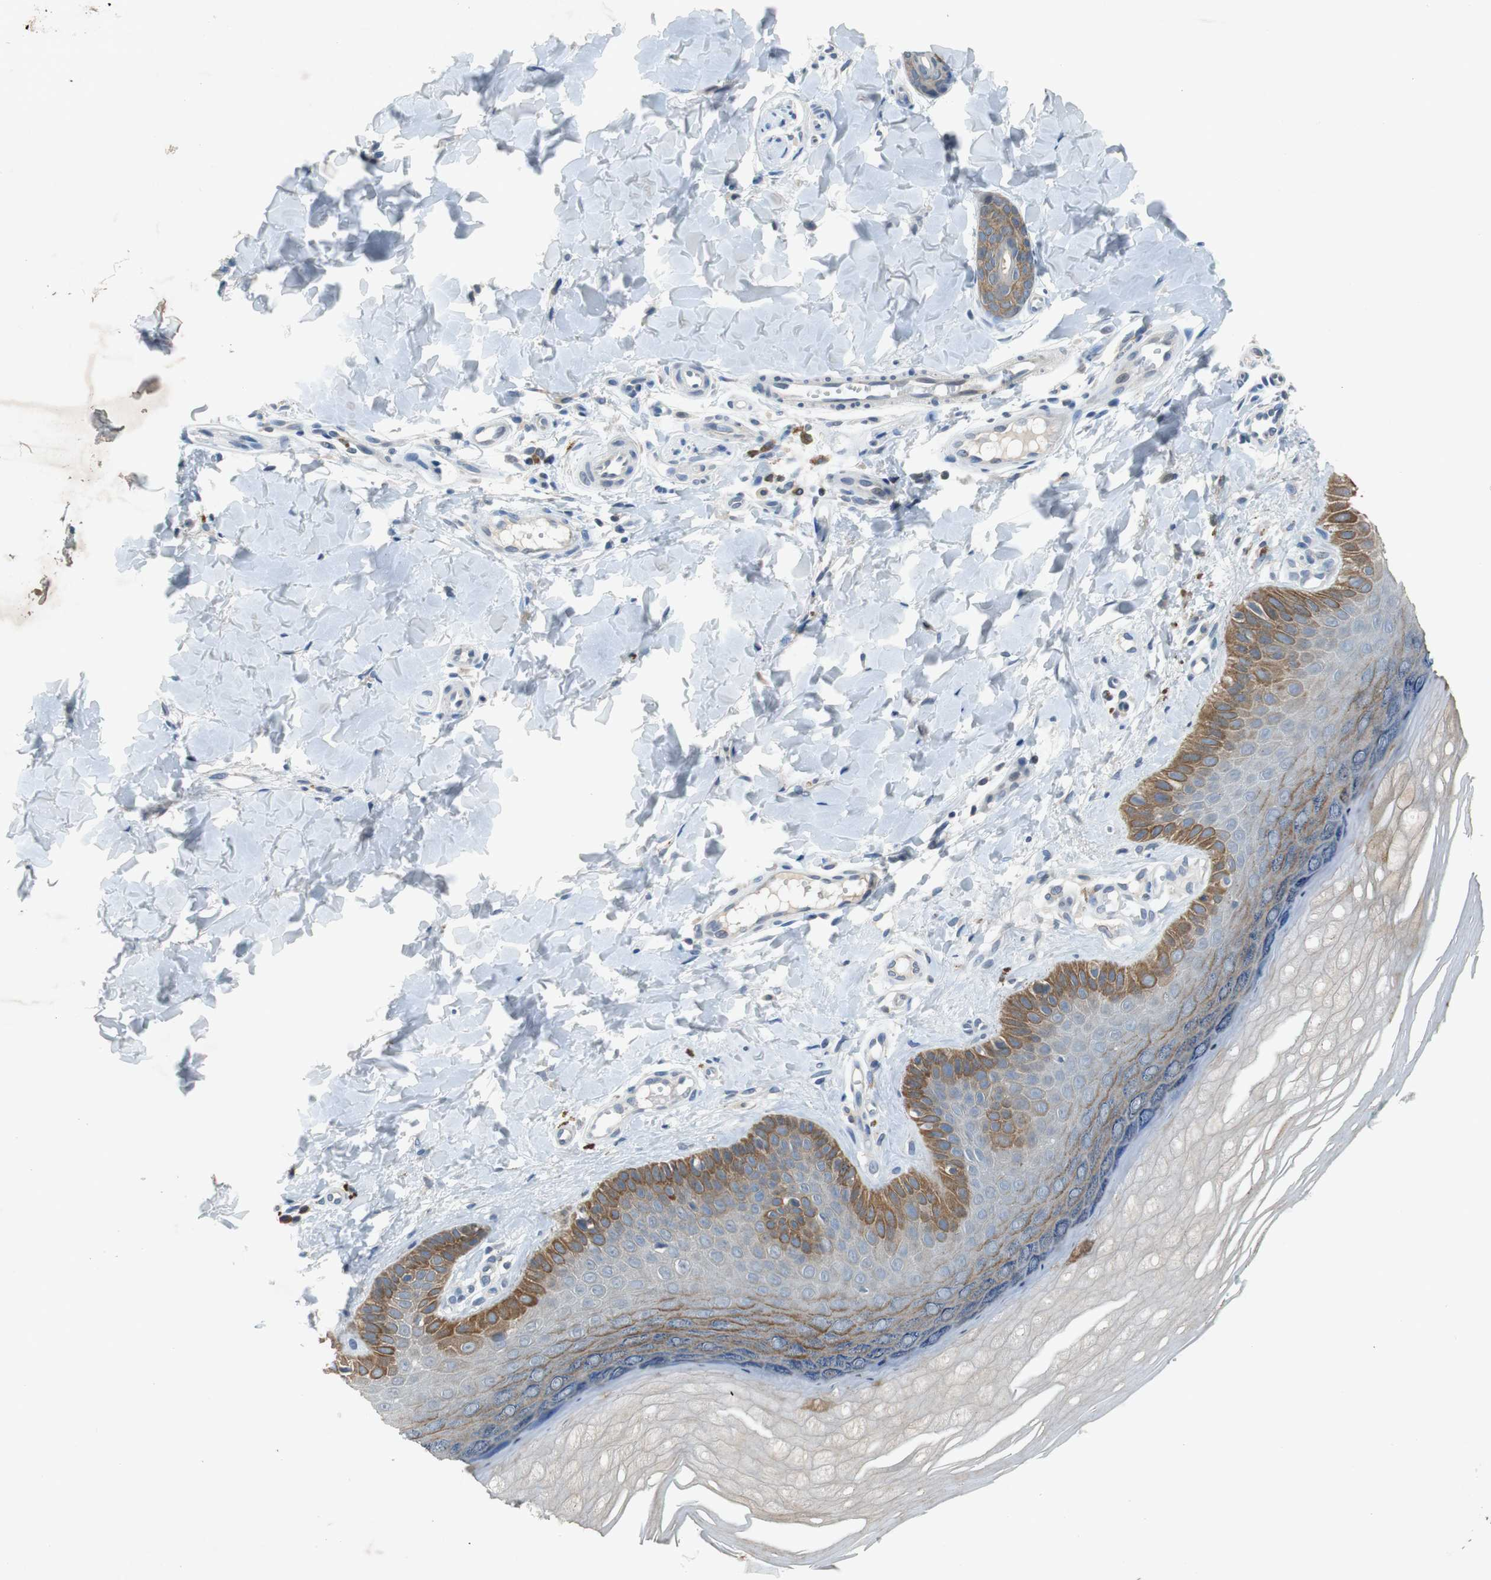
{"staining": {"intensity": "negative", "quantity": "none", "location": "none"}, "tissue": "skin", "cell_type": "Fibroblasts", "image_type": "normal", "snomed": [{"axis": "morphology", "description": "Normal tissue, NOS"}, {"axis": "topography", "description": "Skin"}], "caption": "IHC of unremarkable skin exhibits no expression in fibroblasts.", "gene": "GLCCI1", "patient": {"sex": "male", "age": 26}}